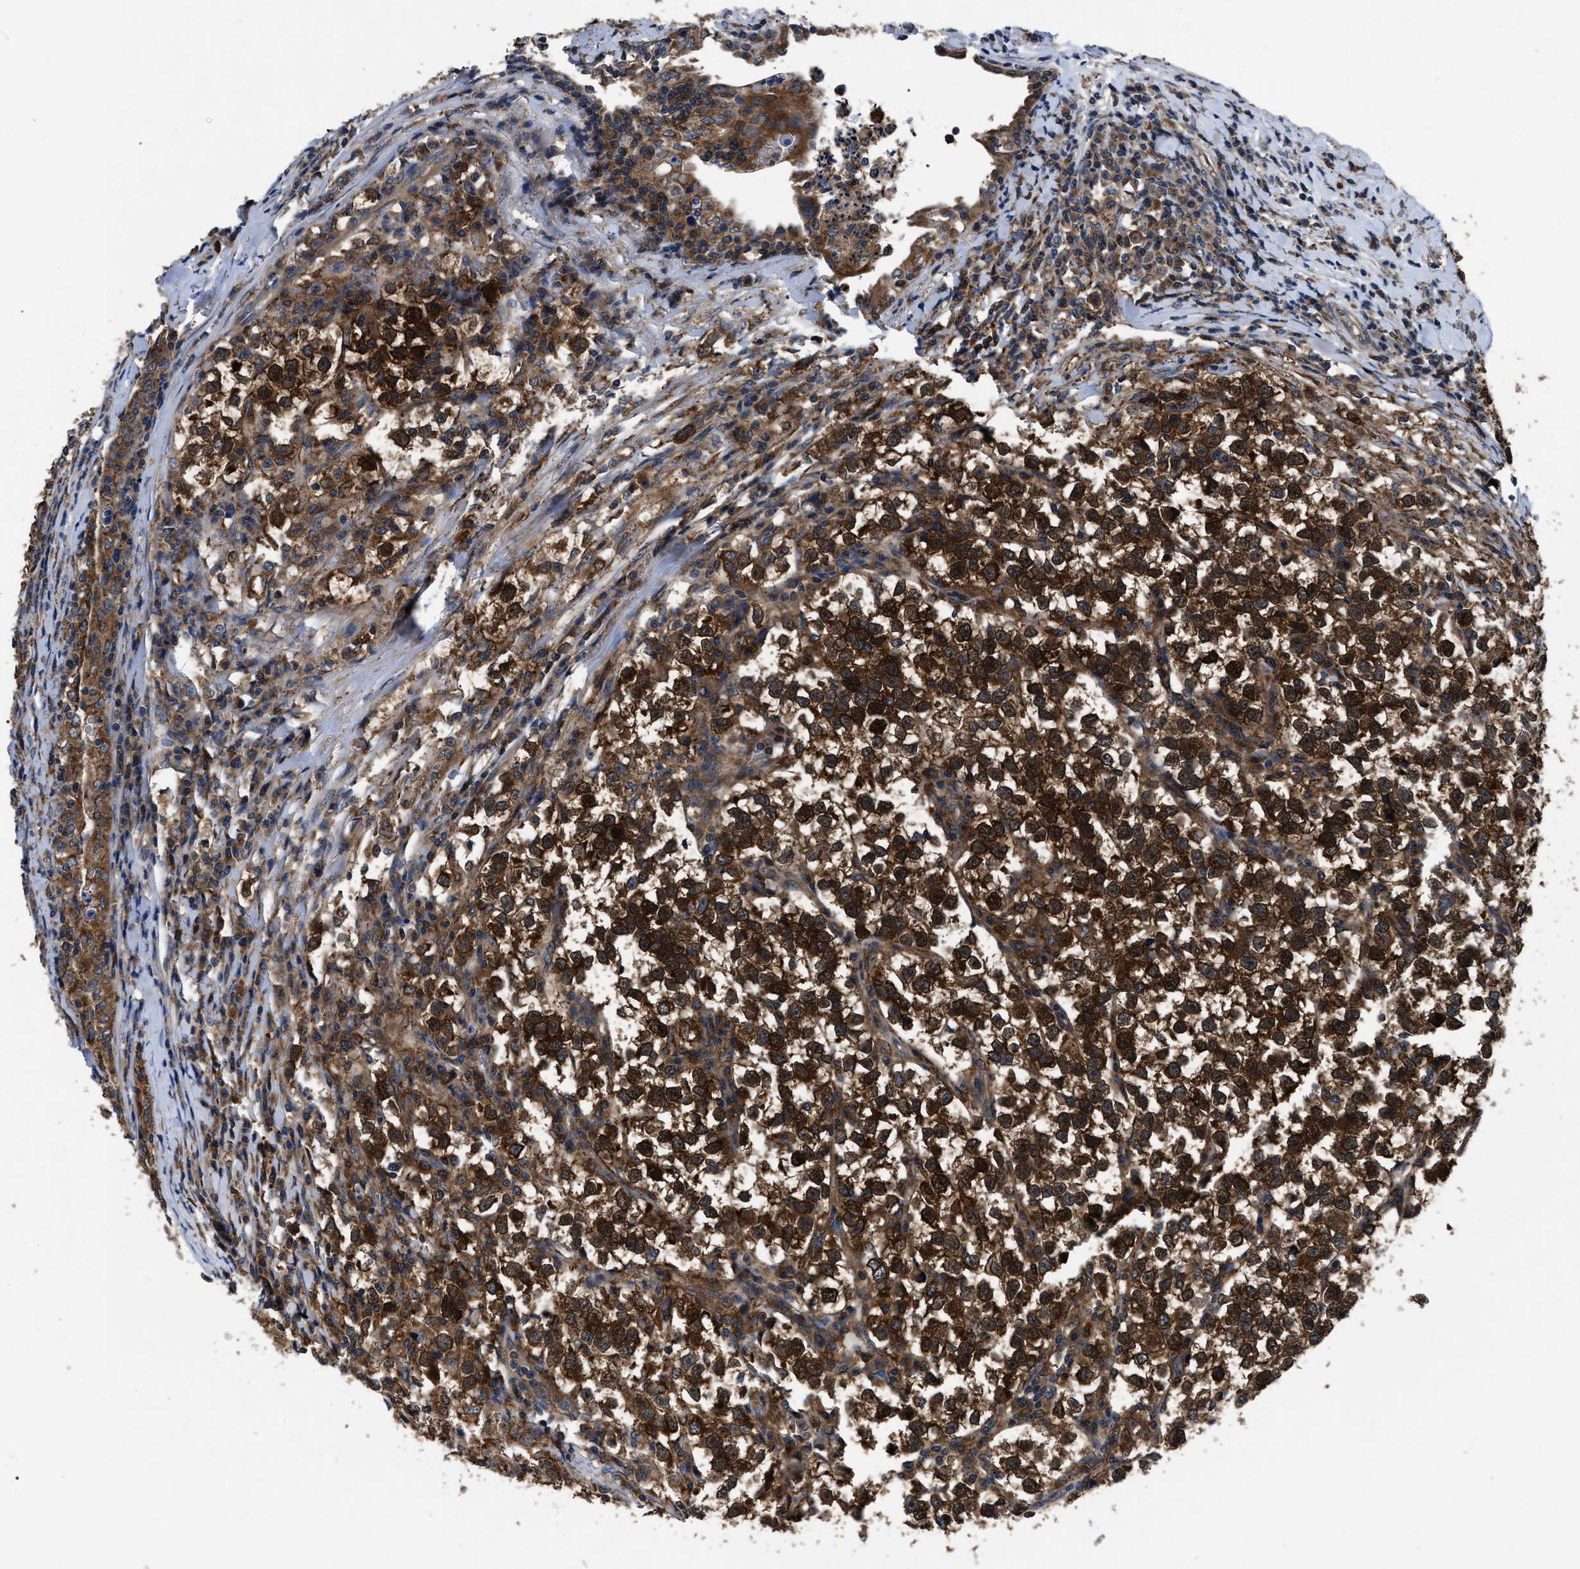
{"staining": {"intensity": "strong", "quantity": ">75%", "location": "cytoplasmic/membranous,nuclear"}, "tissue": "testis cancer", "cell_type": "Tumor cells", "image_type": "cancer", "snomed": [{"axis": "morphology", "description": "Normal tissue, NOS"}, {"axis": "morphology", "description": "Seminoma, NOS"}, {"axis": "topography", "description": "Testis"}], "caption": "Testis cancer (seminoma) tissue demonstrates strong cytoplasmic/membranous and nuclear expression in about >75% of tumor cells, visualized by immunohistochemistry.", "gene": "GET4", "patient": {"sex": "male", "age": 43}}